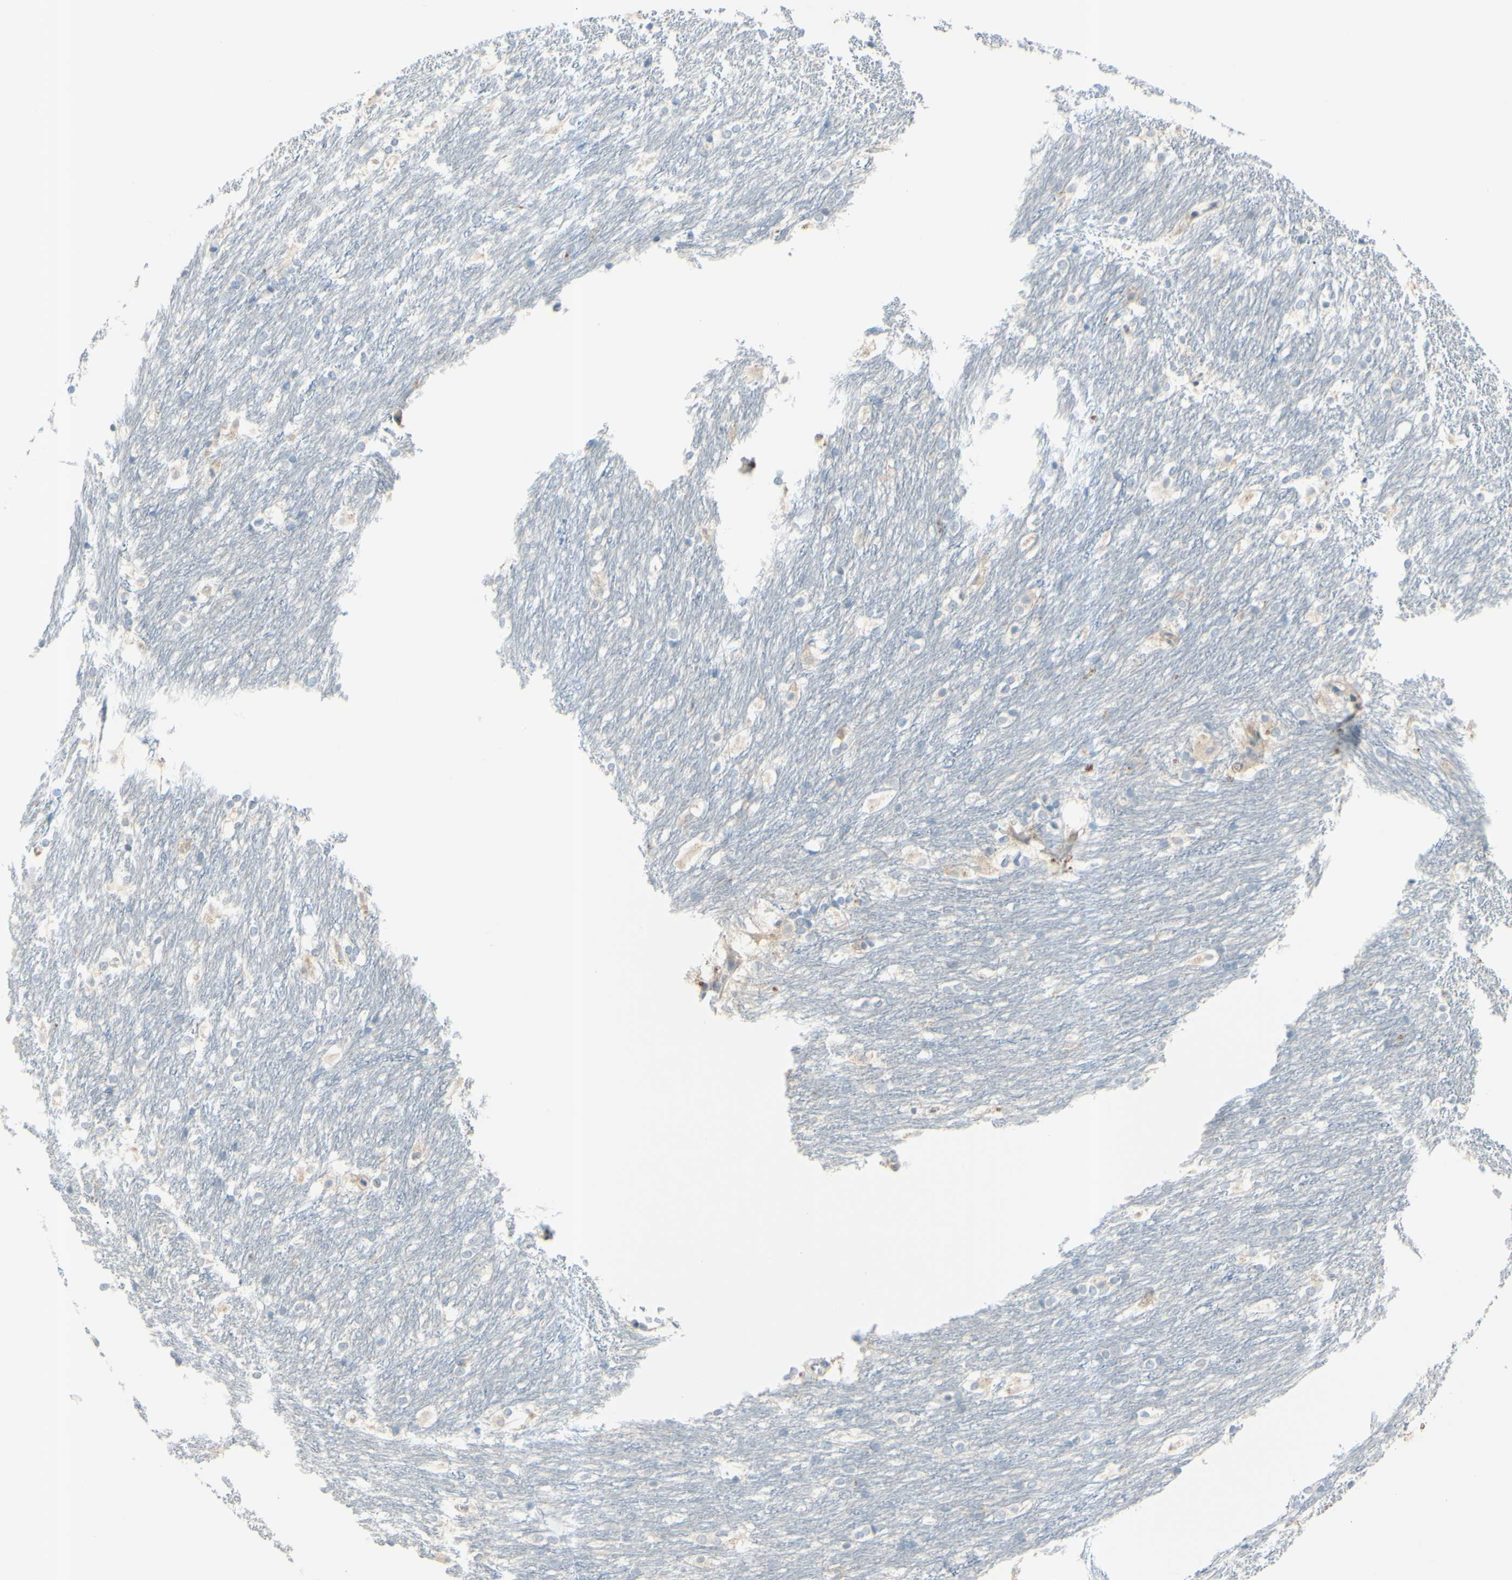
{"staining": {"intensity": "negative", "quantity": "none", "location": "none"}, "tissue": "caudate", "cell_type": "Glial cells", "image_type": "normal", "snomed": [{"axis": "morphology", "description": "Normal tissue, NOS"}, {"axis": "topography", "description": "Lateral ventricle wall"}], "caption": "Immunohistochemistry photomicrograph of unremarkable caudate: caudate stained with DAB (3,3'-diaminobenzidine) displays no significant protein positivity in glial cells. (Stains: DAB immunohistochemistry with hematoxylin counter stain, Microscopy: brightfield microscopy at high magnification).", "gene": "B4GALT1", "patient": {"sex": "female", "age": 19}}